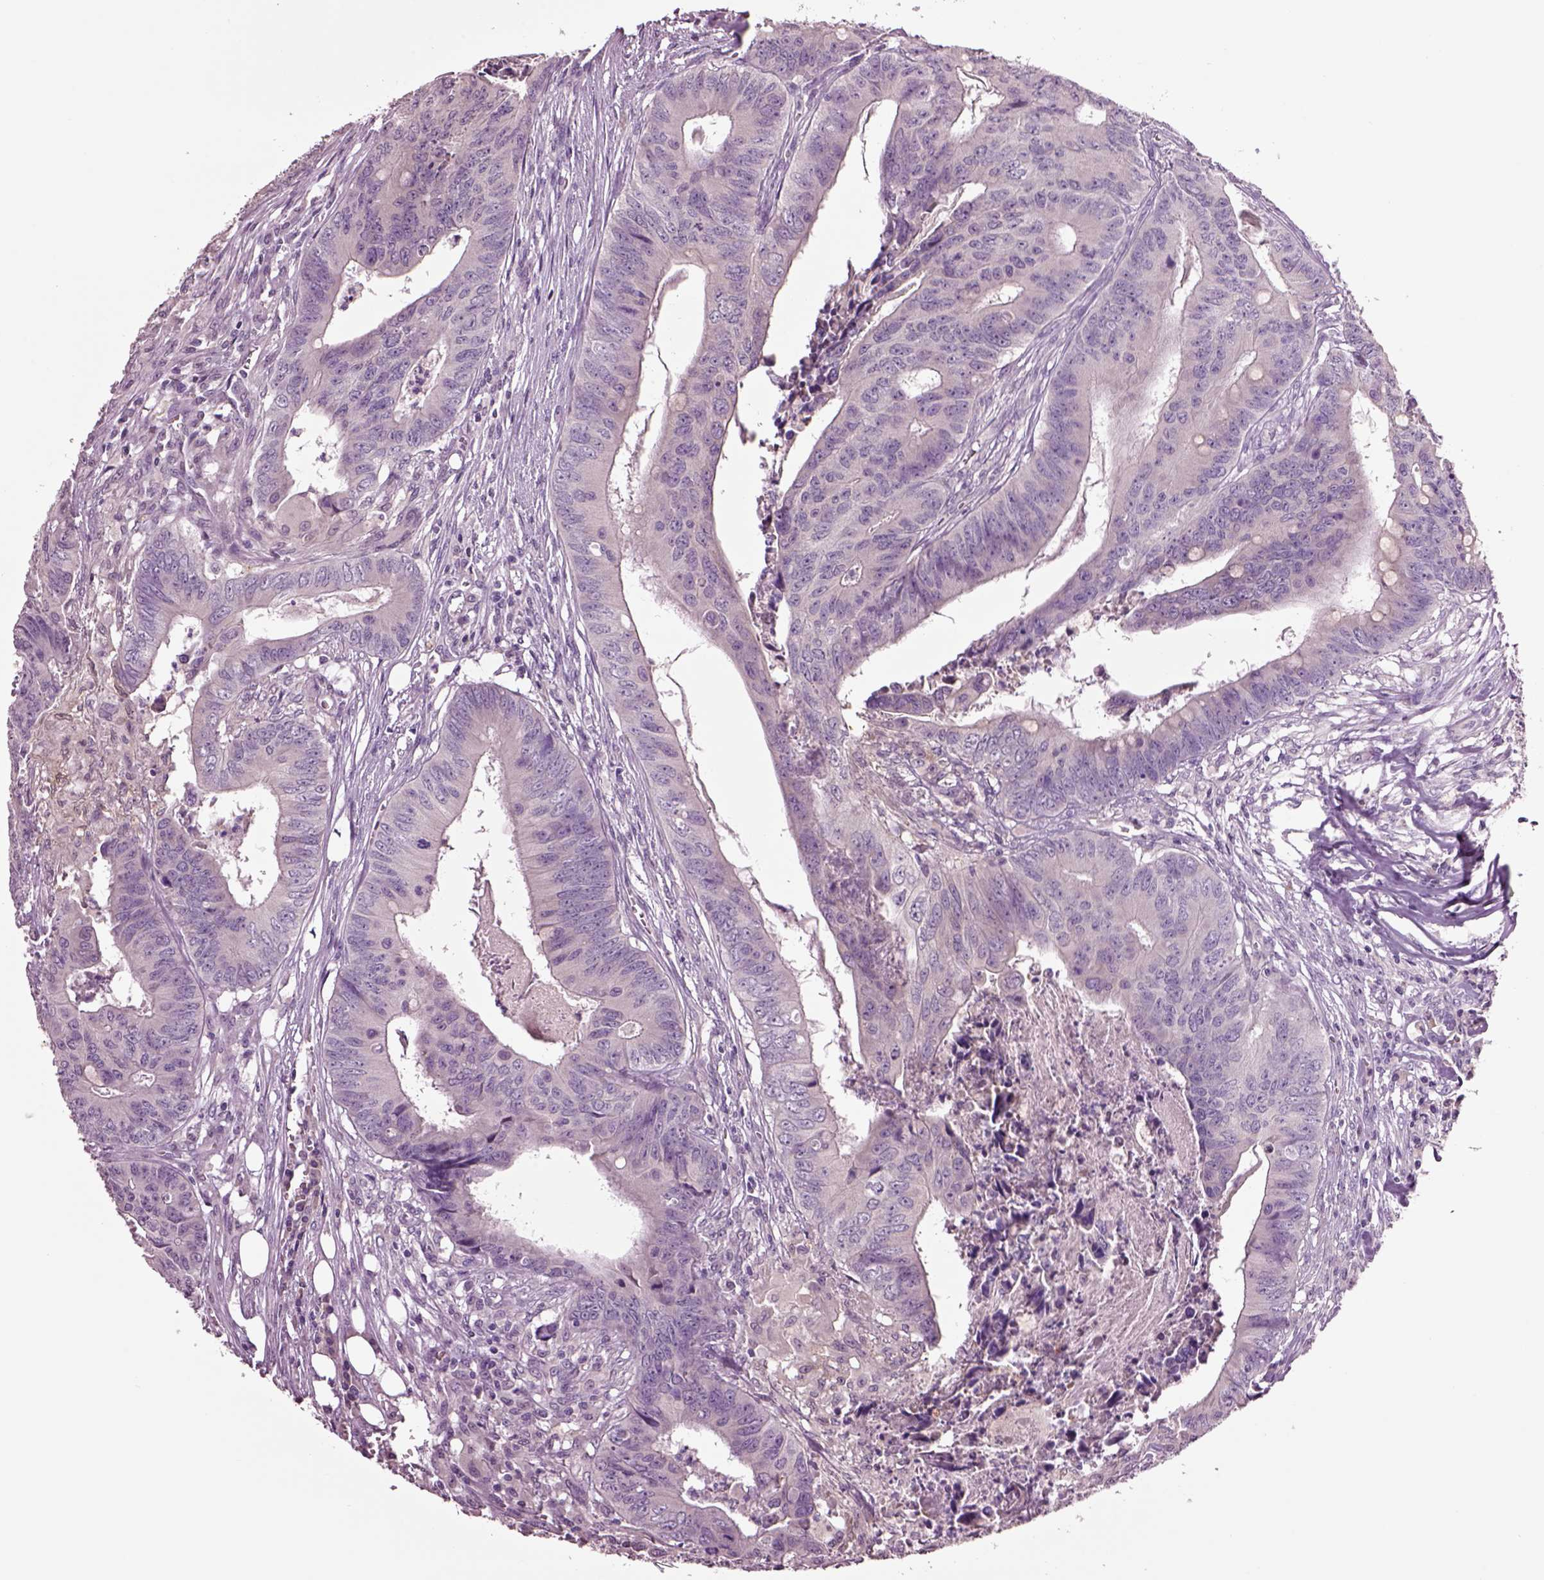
{"staining": {"intensity": "negative", "quantity": "none", "location": "none"}, "tissue": "colorectal cancer", "cell_type": "Tumor cells", "image_type": "cancer", "snomed": [{"axis": "morphology", "description": "Adenocarcinoma, NOS"}, {"axis": "topography", "description": "Colon"}], "caption": "Immunohistochemistry of human colorectal cancer (adenocarcinoma) exhibits no positivity in tumor cells.", "gene": "CLPSL1", "patient": {"sex": "male", "age": 84}}